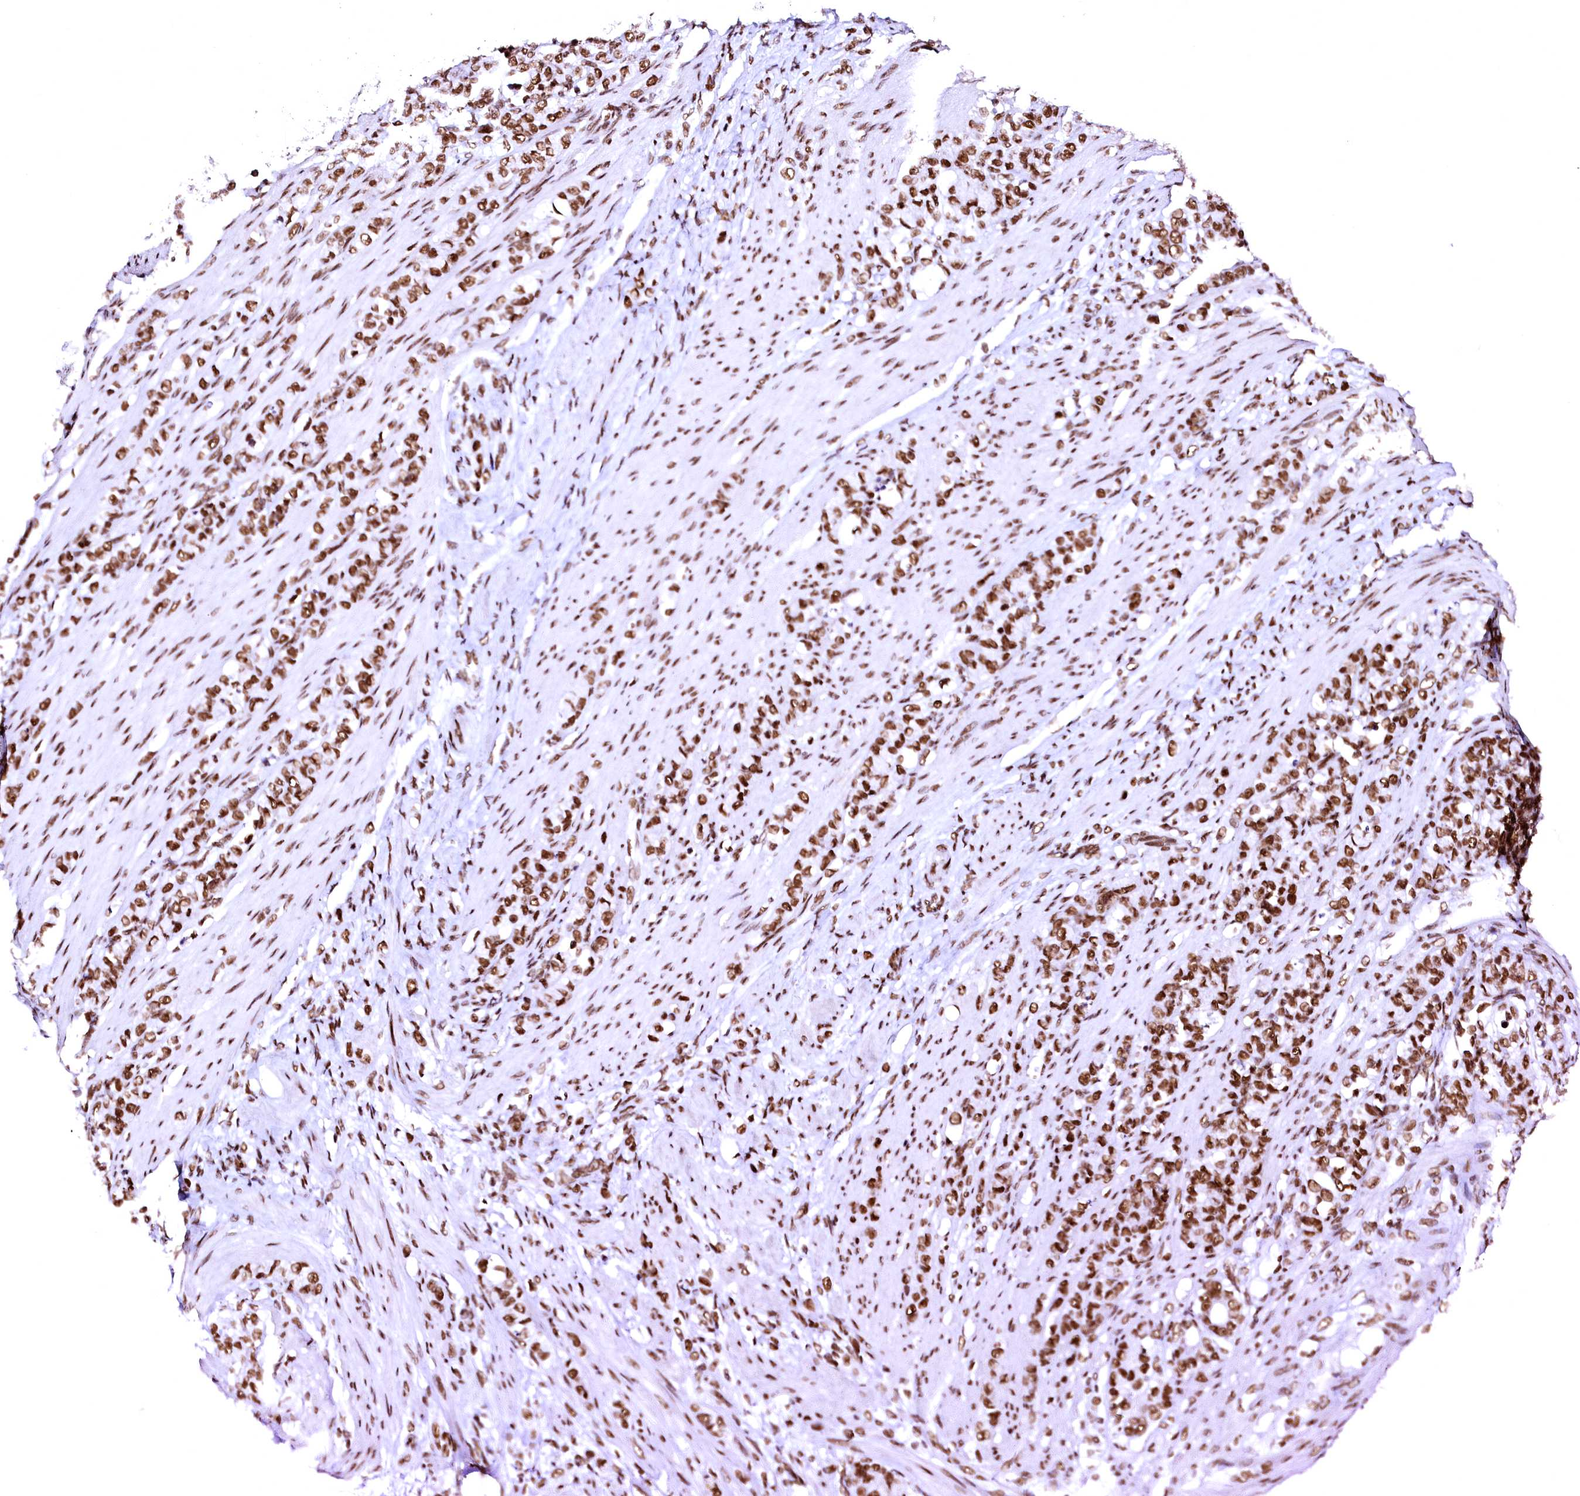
{"staining": {"intensity": "strong", "quantity": ">75%", "location": "nuclear"}, "tissue": "stomach cancer", "cell_type": "Tumor cells", "image_type": "cancer", "snomed": [{"axis": "morphology", "description": "Adenocarcinoma, NOS"}, {"axis": "topography", "description": "Stomach"}], "caption": "An image showing strong nuclear staining in approximately >75% of tumor cells in adenocarcinoma (stomach), as visualized by brown immunohistochemical staining.", "gene": "CPSF6", "patient": {"sex": "female", "age": 79}}